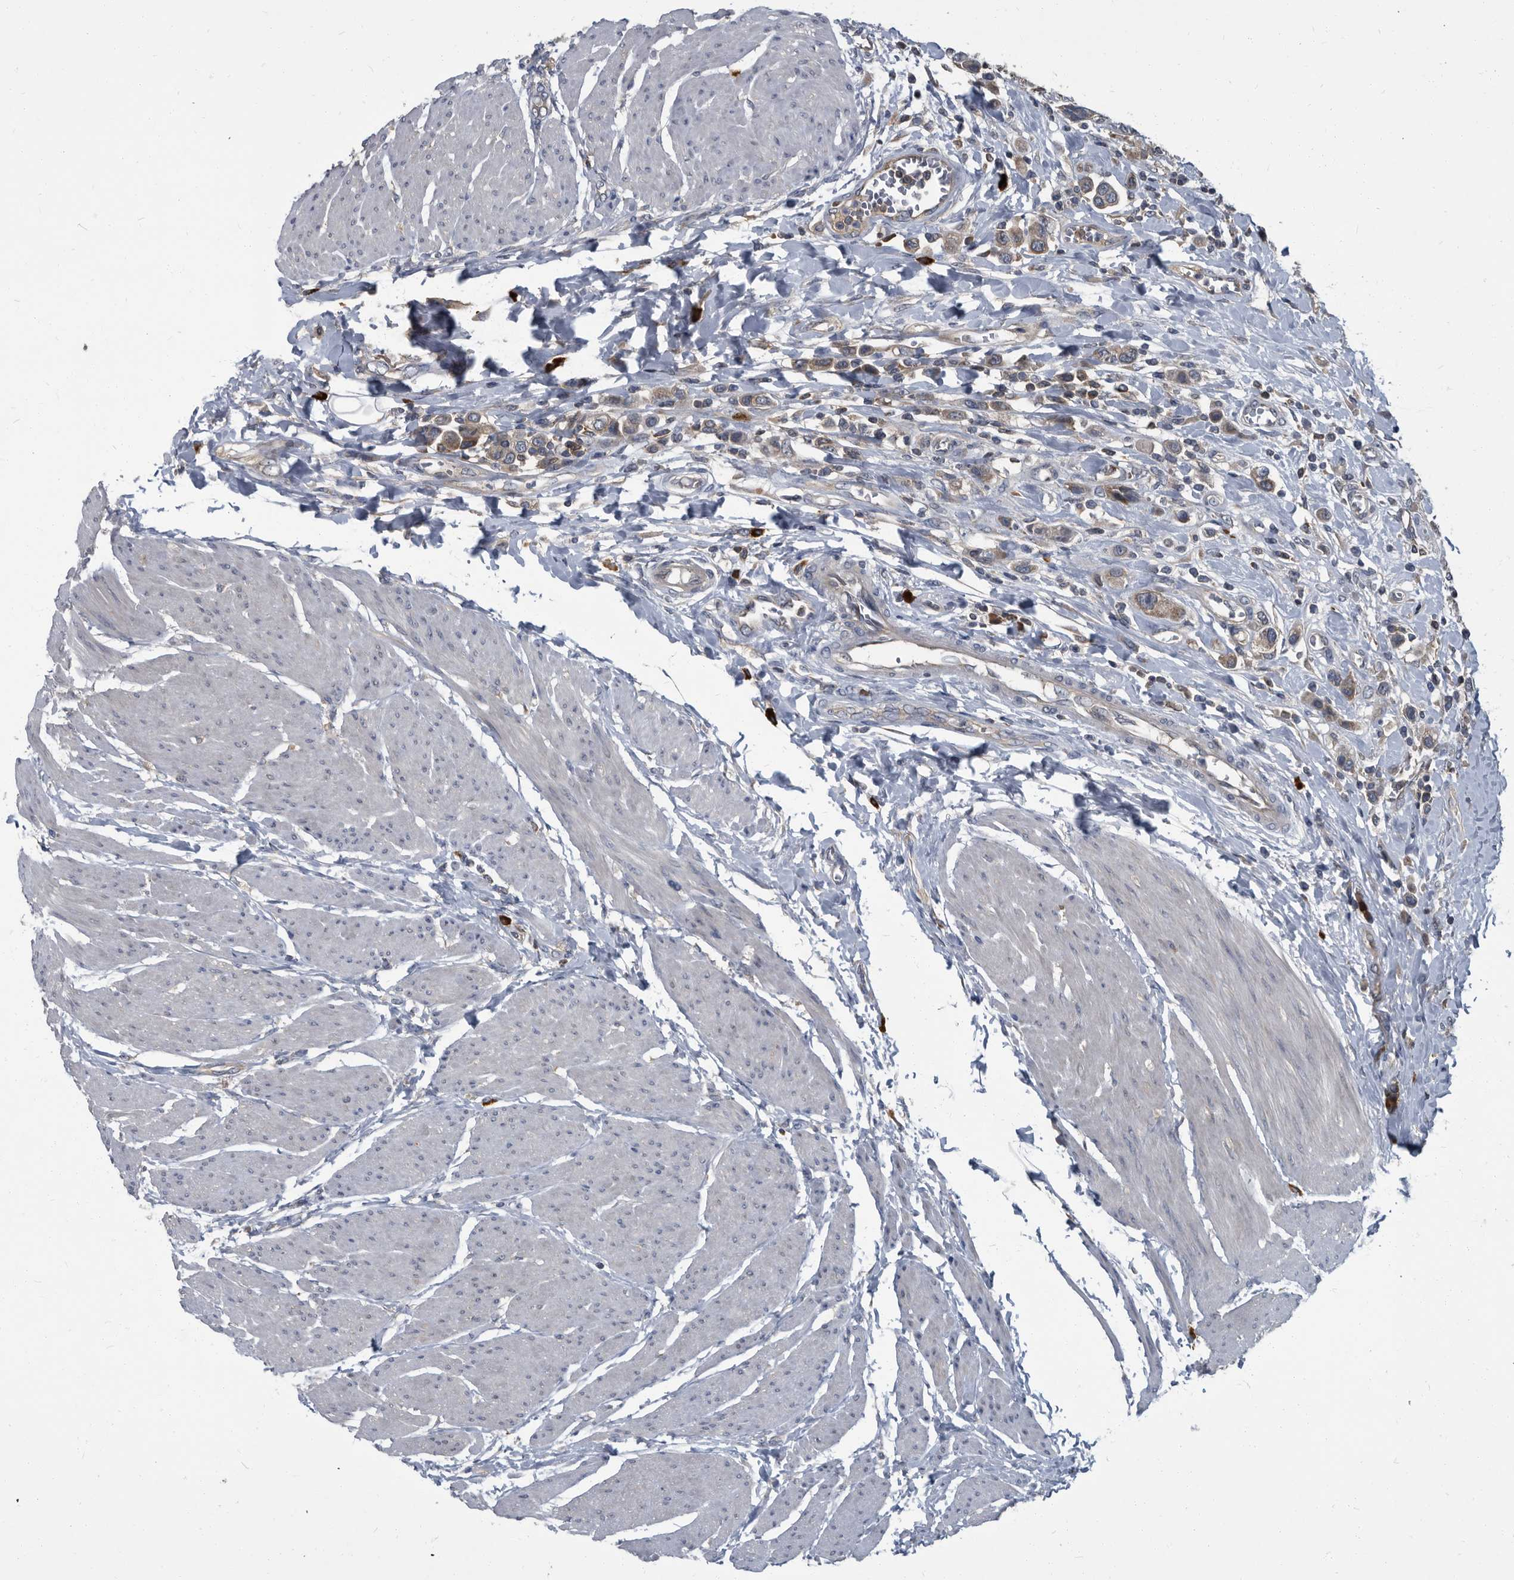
{"staining": {"intensity": "weak", "quantity": ">75%", "location": "cytoplasmic/membranous"}, "tissue": "urothelial cancer", "cell_type": "Tumor cells", "image_type": "cancer", "snomed": [{"axis": "morphology", "description": "Urothelial carcinoma, High grade"}, {"axis": "topography", "description": "Urinary bladder"}], "caption": "Immunohistochemistry (IHC) of human urothelial carcinoma (high-grade) shows low levels of weak cytoplasmic/membranous expression in about >75% of tumor cells.", "gene": "CDV3", "patient": {"sex": "male", "age": 50}}